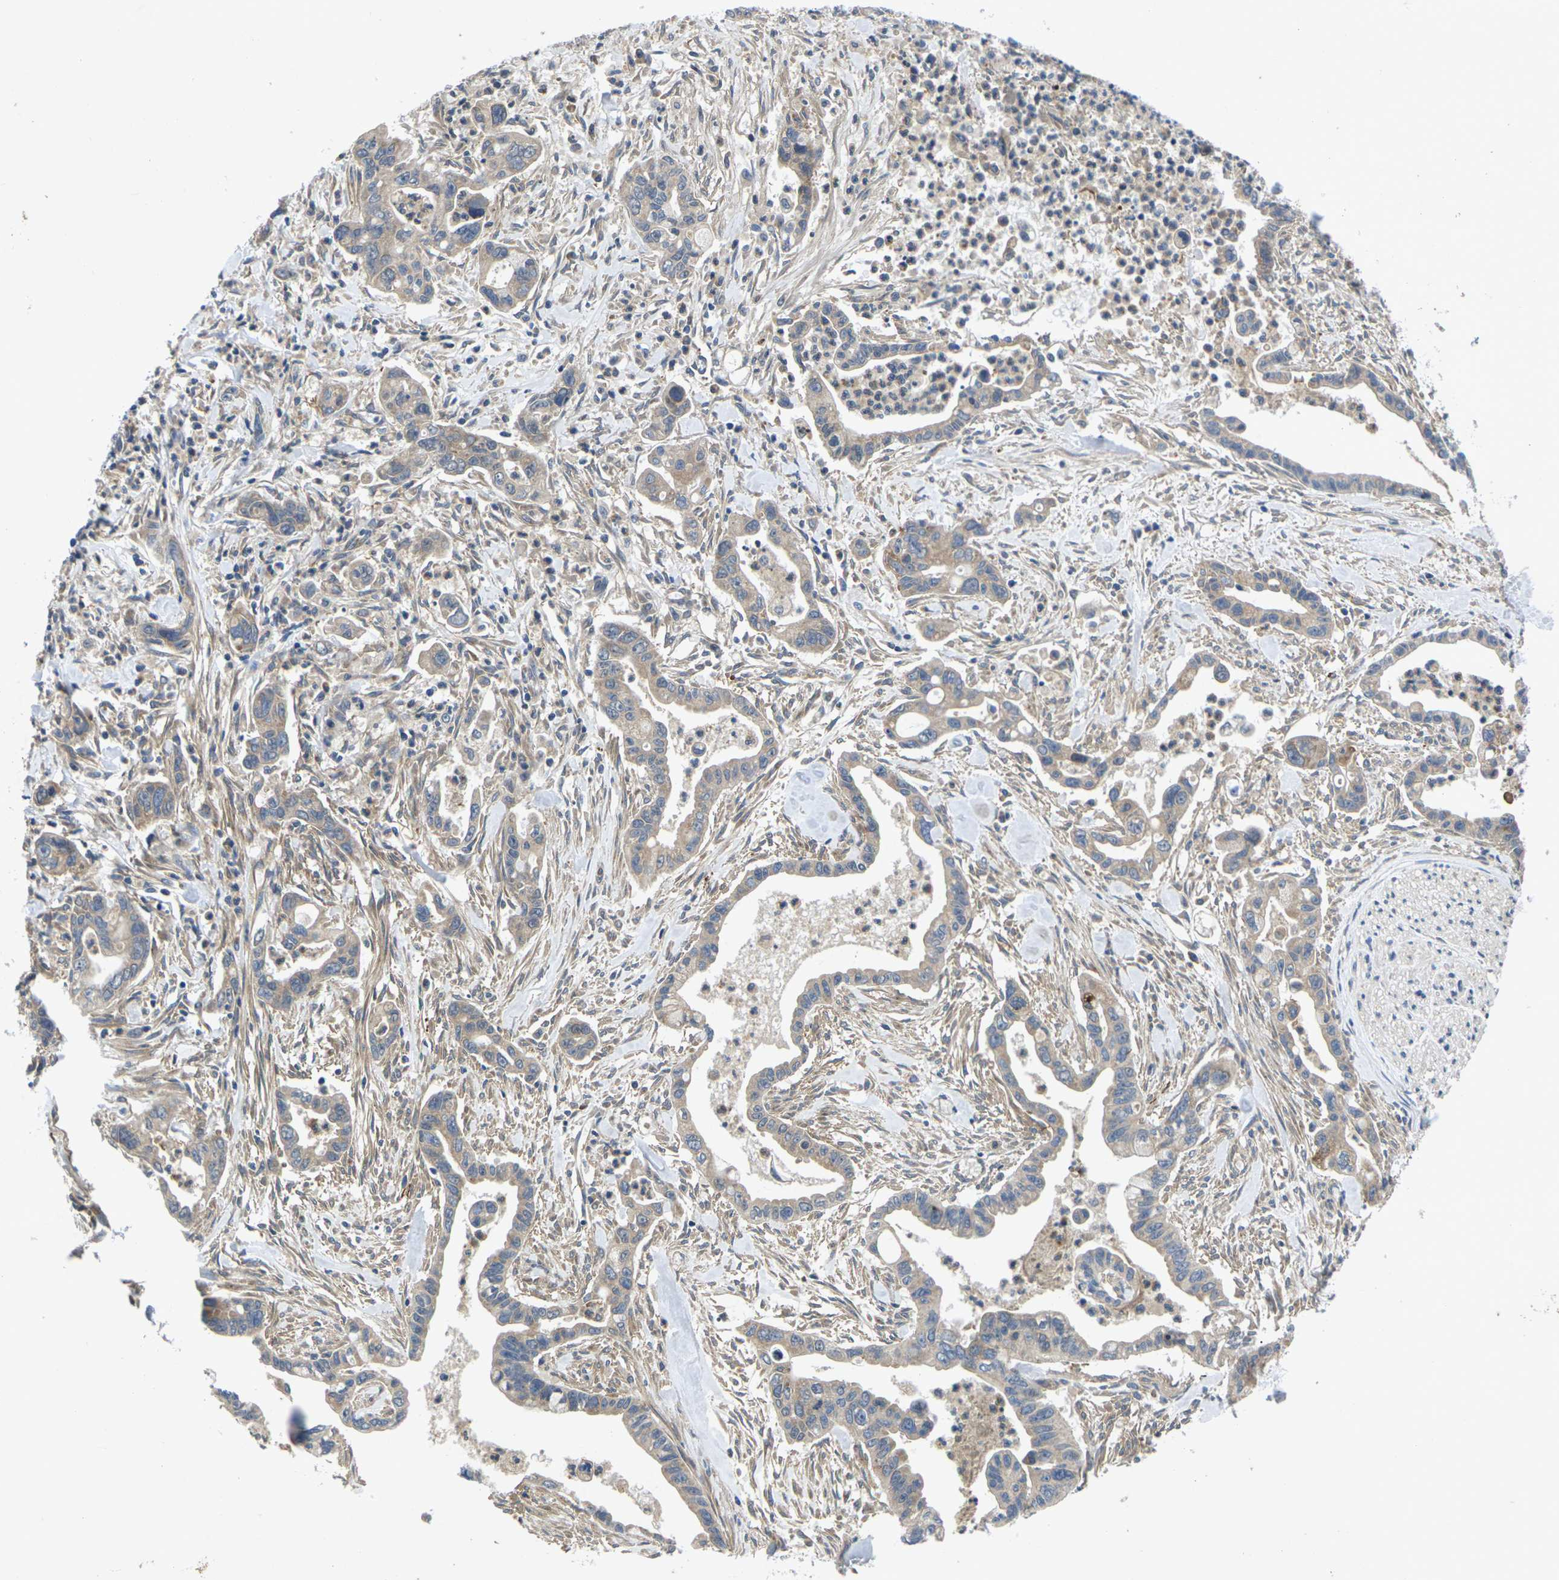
{"staining": {"intensity": "weak", "quantity": ">75%", "location": "cytoplasmic/membranous"}, "tissue": "pancreatic cancer", "cell_type": "Tumor cells", "image_type": "cancer", "snomed": [{"axis": "morphology", "description": "Adenocarcinoma, NOS"}, {"axis": "topography", "description": "Pancreas"}], "caption": "Human pancreatic cancer (adenocarcinoma) stained with a protein marker displays weak staining in tumor cells.", "gene": "KIF1B", "patient": {"sex": "male", "age": 70}}